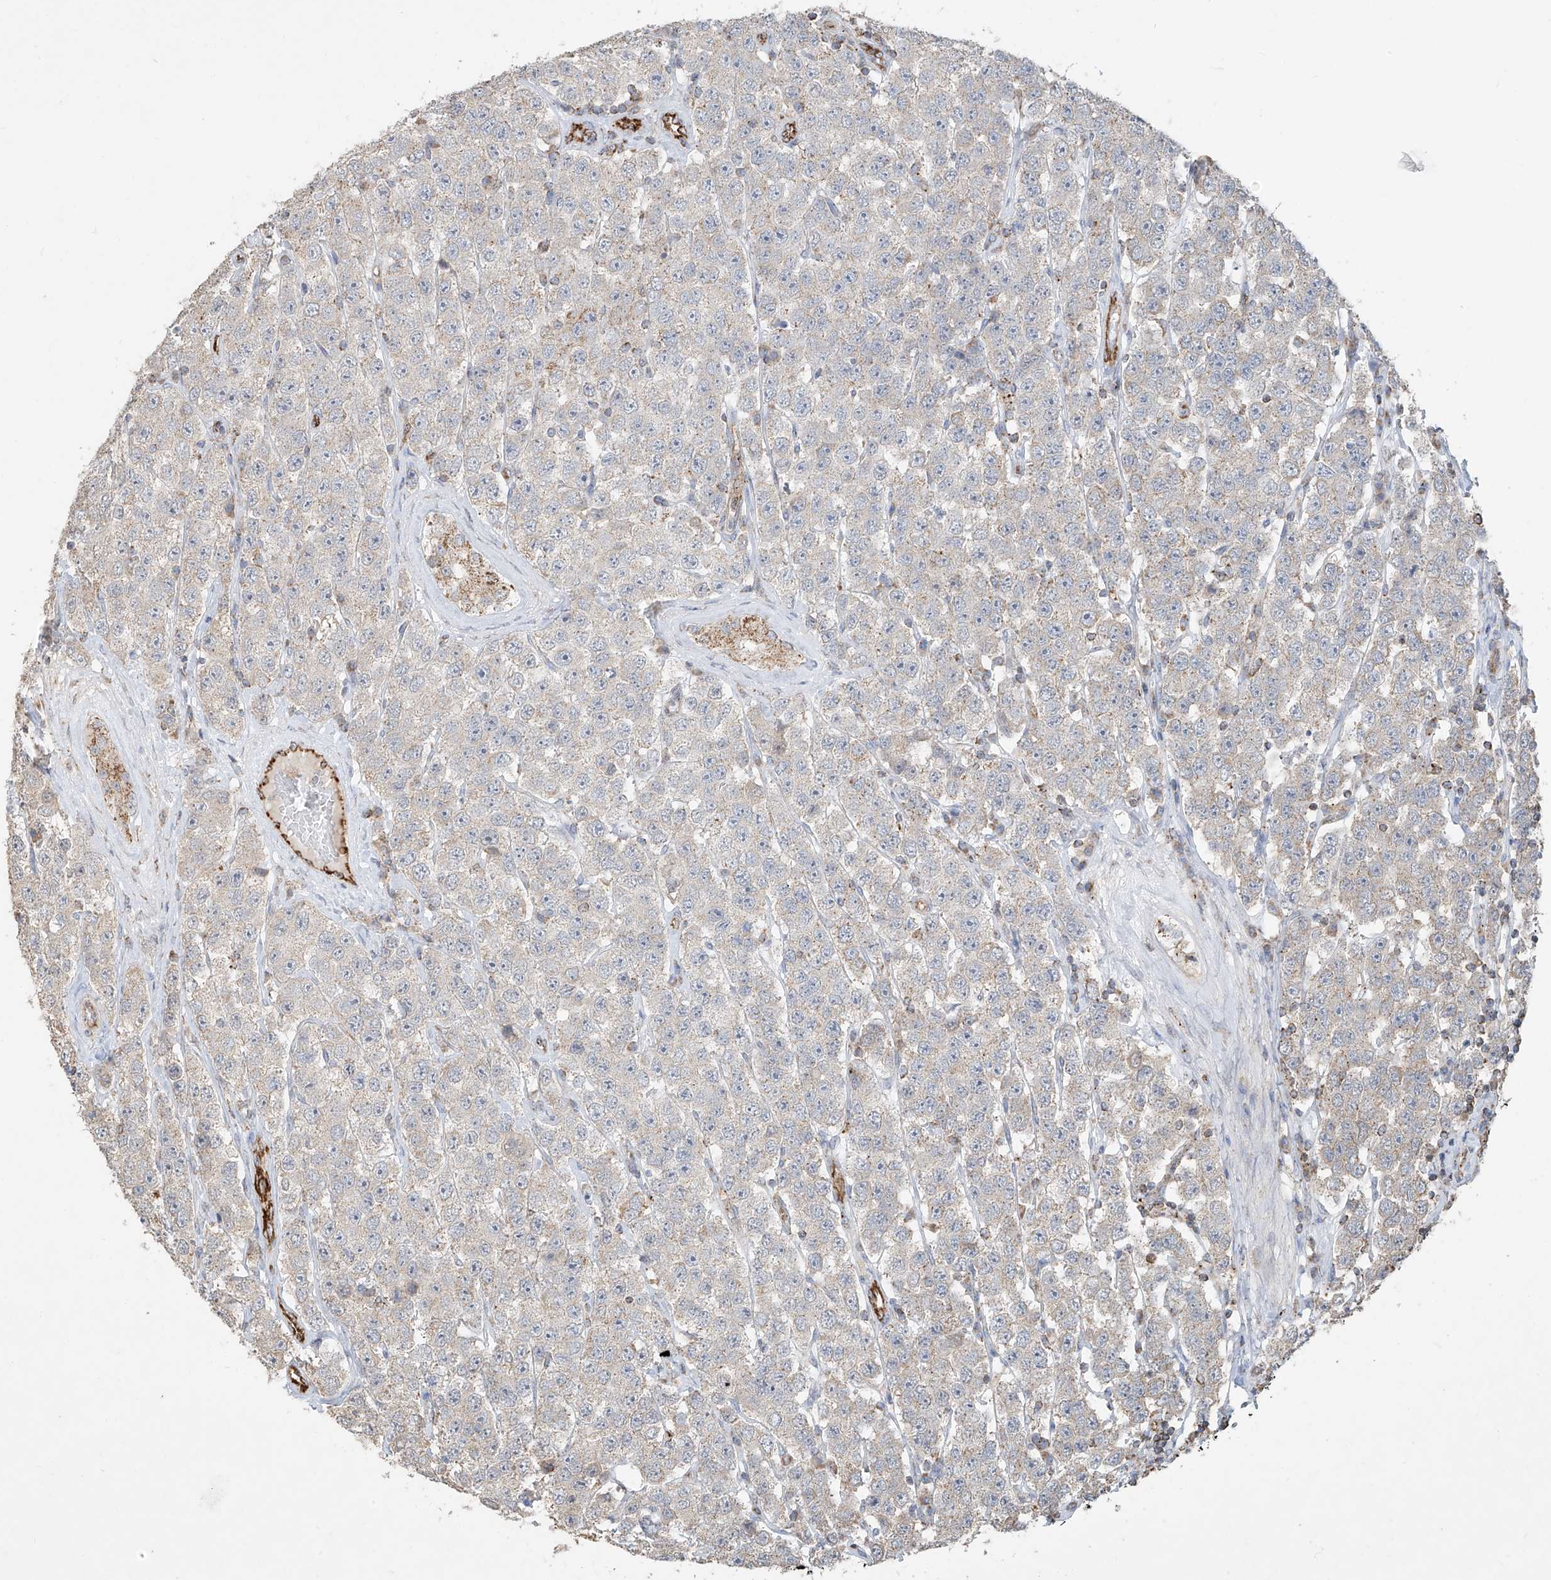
{"staining": {"intensity": "negative", "quantity": "none", "location": "none"}, "tissue": "testis cancer", "cell_type": "Tumor cells", "image_type": "cancer", "snomed": [{"axis": "morphology", "description": "Seminoma, NOS"}, {"axis": "topography", "description": "Testis"}], "caption": "An immunohistochemistry histopathology image of testis seminoma is shown. There is no staining in tumor cells of testis seminoma. (DAB (3,3'-diaminobenzidine) immunohistochemistry (IHC), high magnification).", "gene": "UQCC1", "patient": {"sex": "male", "age": 28}}